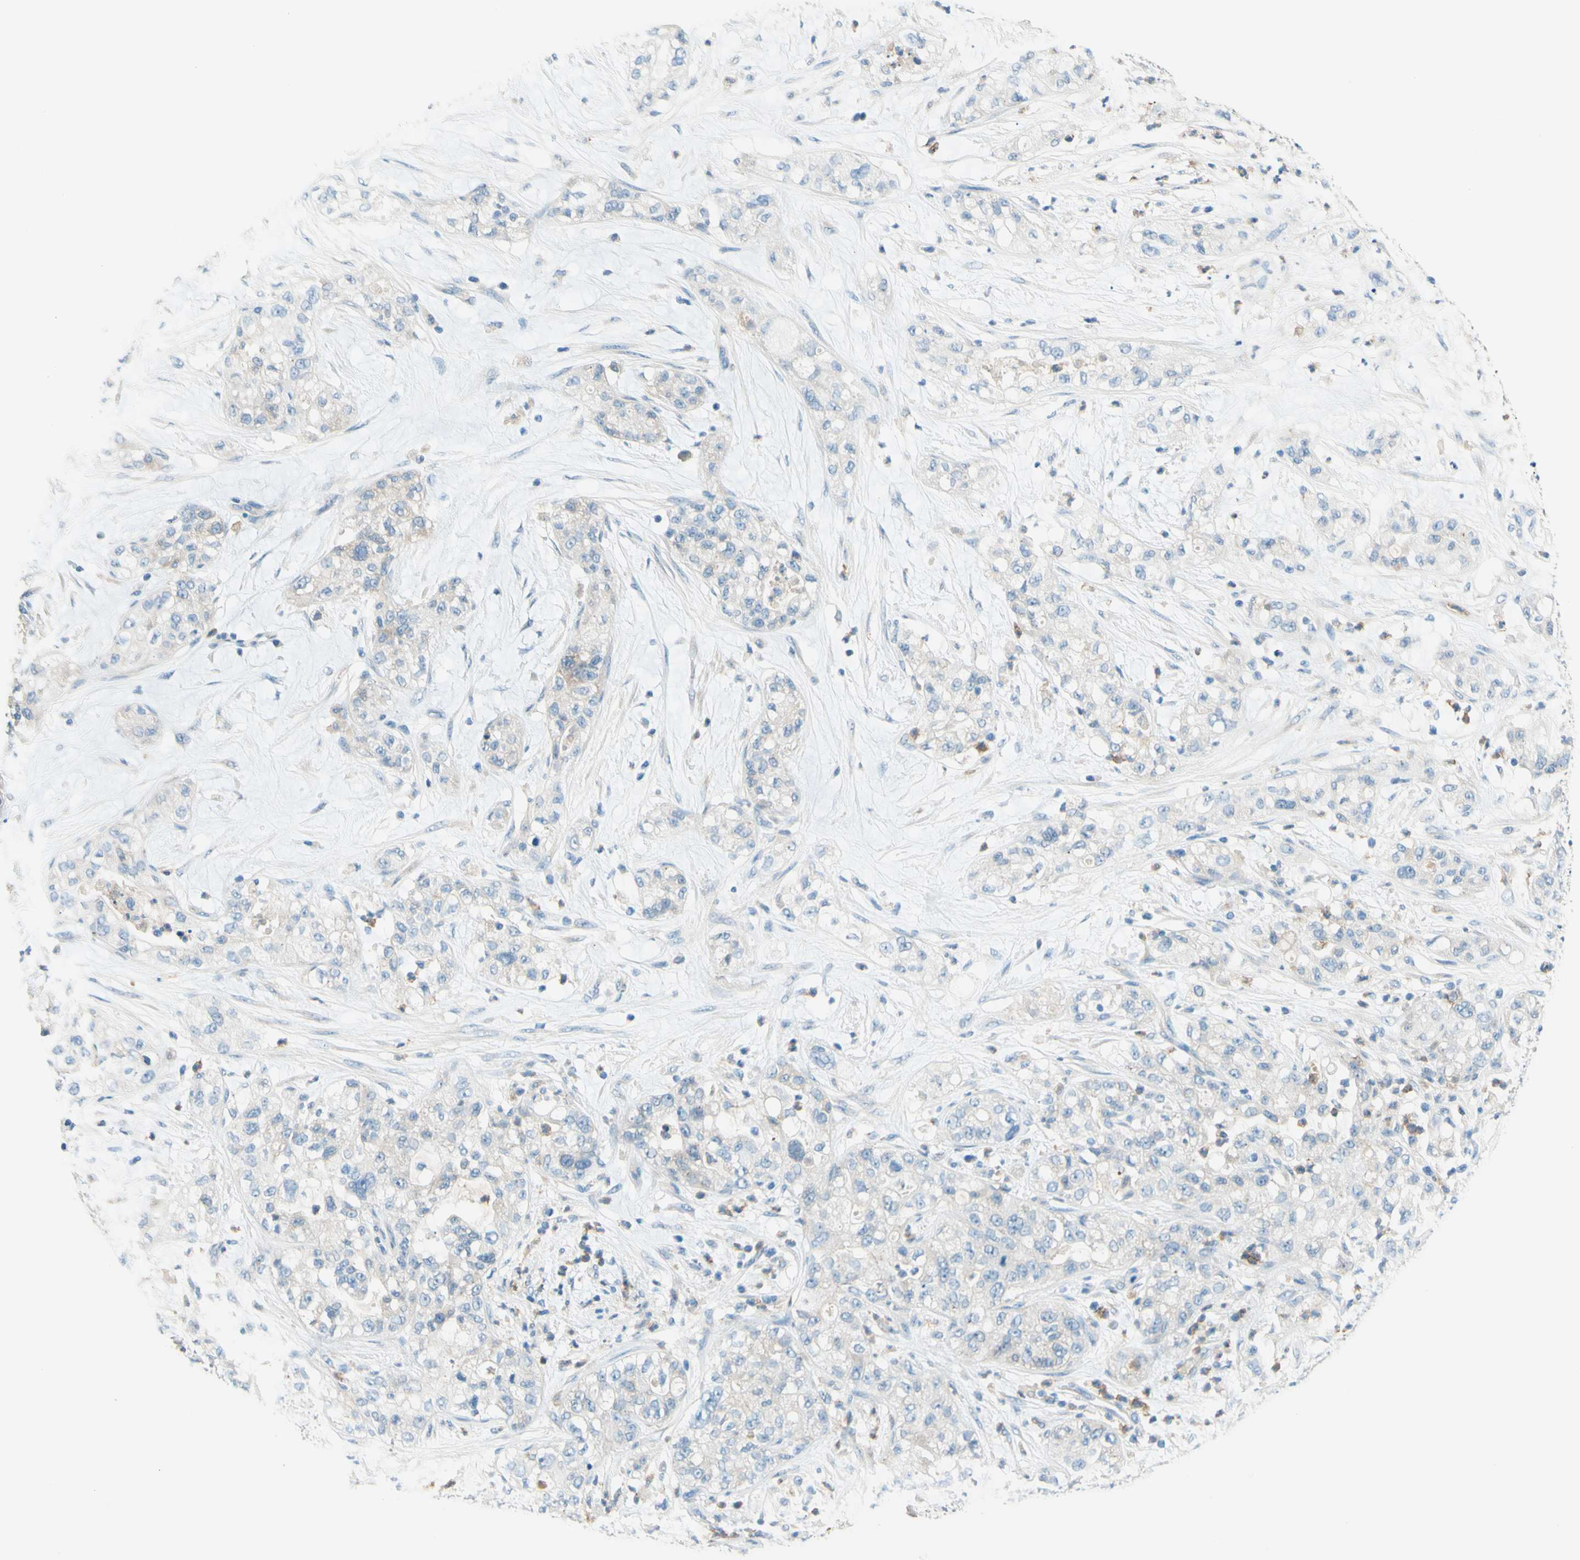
{"staining": {"intensity": "negative", "quantity": "none", "location": "none"}, "tissue": "pancreatic cancer", "cell_type": "Tumor cells", "image_type": "cancer", "snomed": [{"axis": "morphology", "description": "Adenocarcinoma, NOS"}, {"axis": "topography", "description": "Pancreas"}], "caption": "The image displays no significant staining in tumor cells of adenocarcinoma (pancreatic).", "gene": "SIGLEC9", "patient": {"sex": "female", "age": 78}}